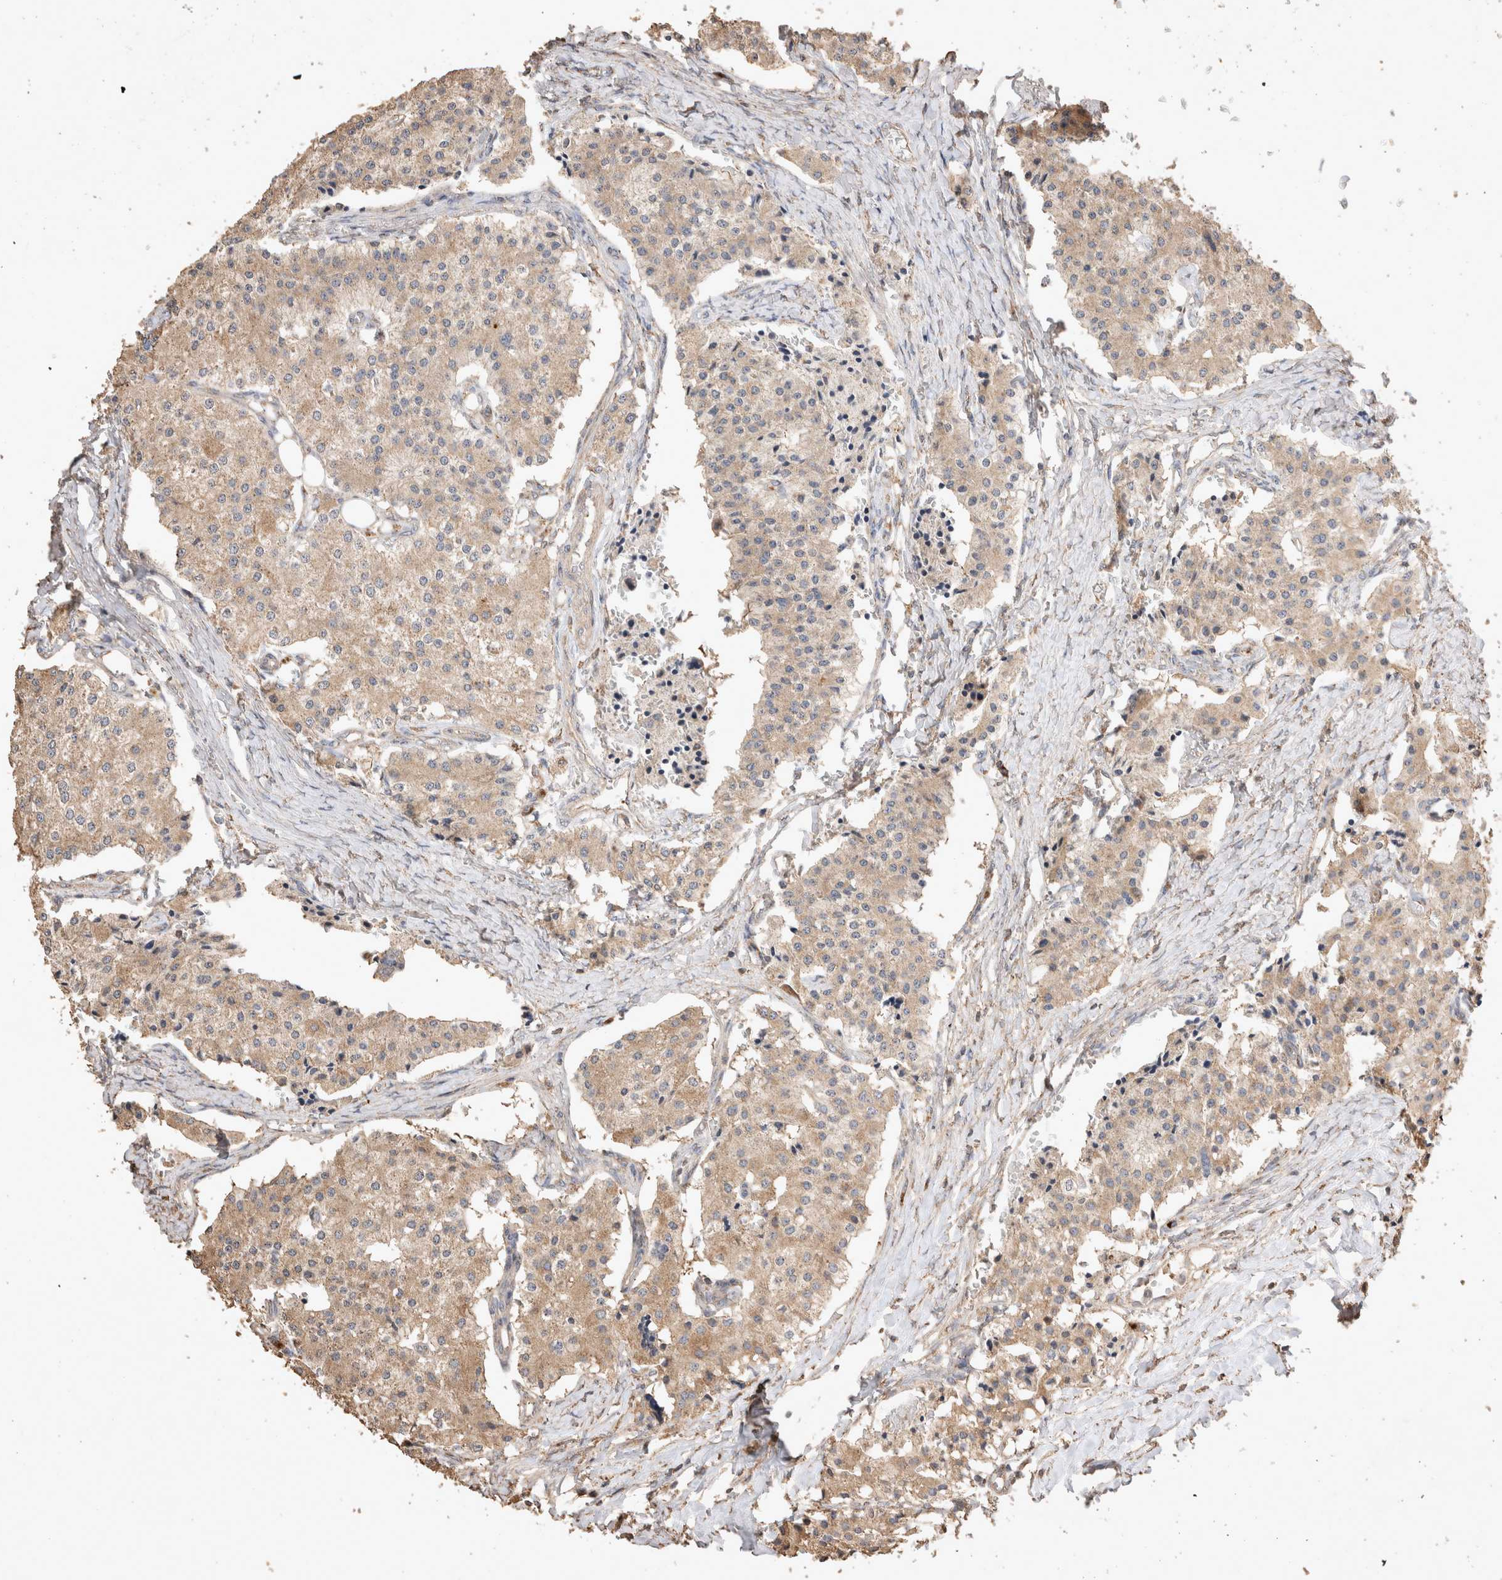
{"staining": {"intensity": "weak", "quantity": ">75%", "location": "cytoplasmic/membranous"}, "tissue": "carcinoid", "cell_type": "Tumor cells", "image_type": "cancer", "snomed": [{"axis": "morphology", "description": "Carcinoid, malignant, NOS"}, {"axis": "topography", "description": "Colon"}], "caption": "Carcinoid (malignant) was stained to show a protein in brown. There is low levels of weak cytoplasmic/membranous positivity in about >75% of tumor cells.", "gene": "SNX31", "patient": {"sex": "female", "age": 52}}